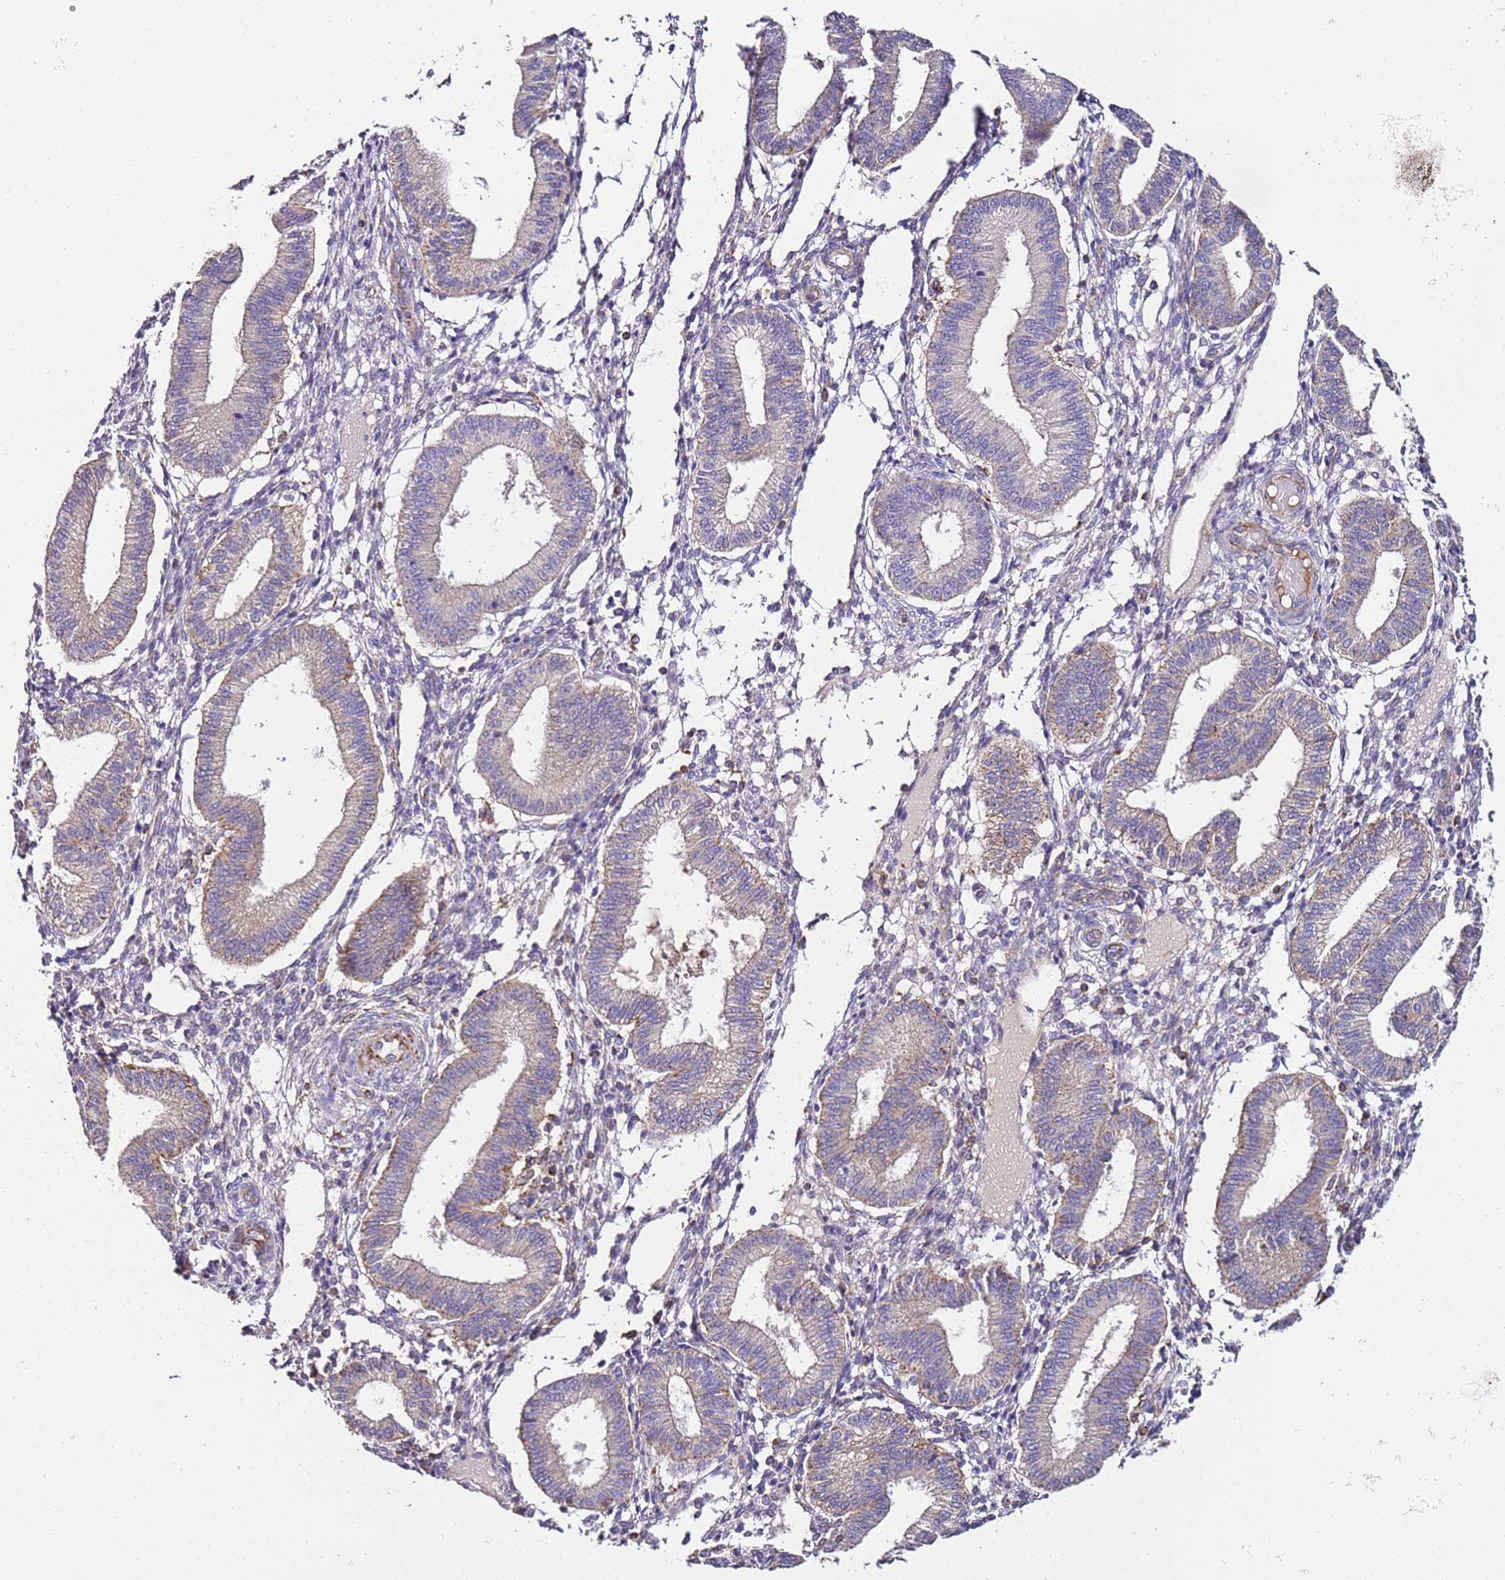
{"staining": {"intensity": "weak", "quantity": "25%-75%", "location": "cytoplasmic/membranous"}, "tissue": "endometrium", "cell_type": "Cells in endometrial stroma", "image_type": "normal", "snomed": [{"axis": "morphology", "description": "Normal tissue, NOS"}, {"axis": "topography", "description": "Endometrium"}], "caption": "Endometrium was stained to show a protein in brown. There is low levels of weak cytoplasmic/membranous staining in about 25%-75% of cells in endometrial stroma. Immunohistochemistry (ihc) stains the protein of interest in brown and the nuclei are stained blue.", "gene": "RMND5A", "patient": {"sex": "female", "age": 39}}